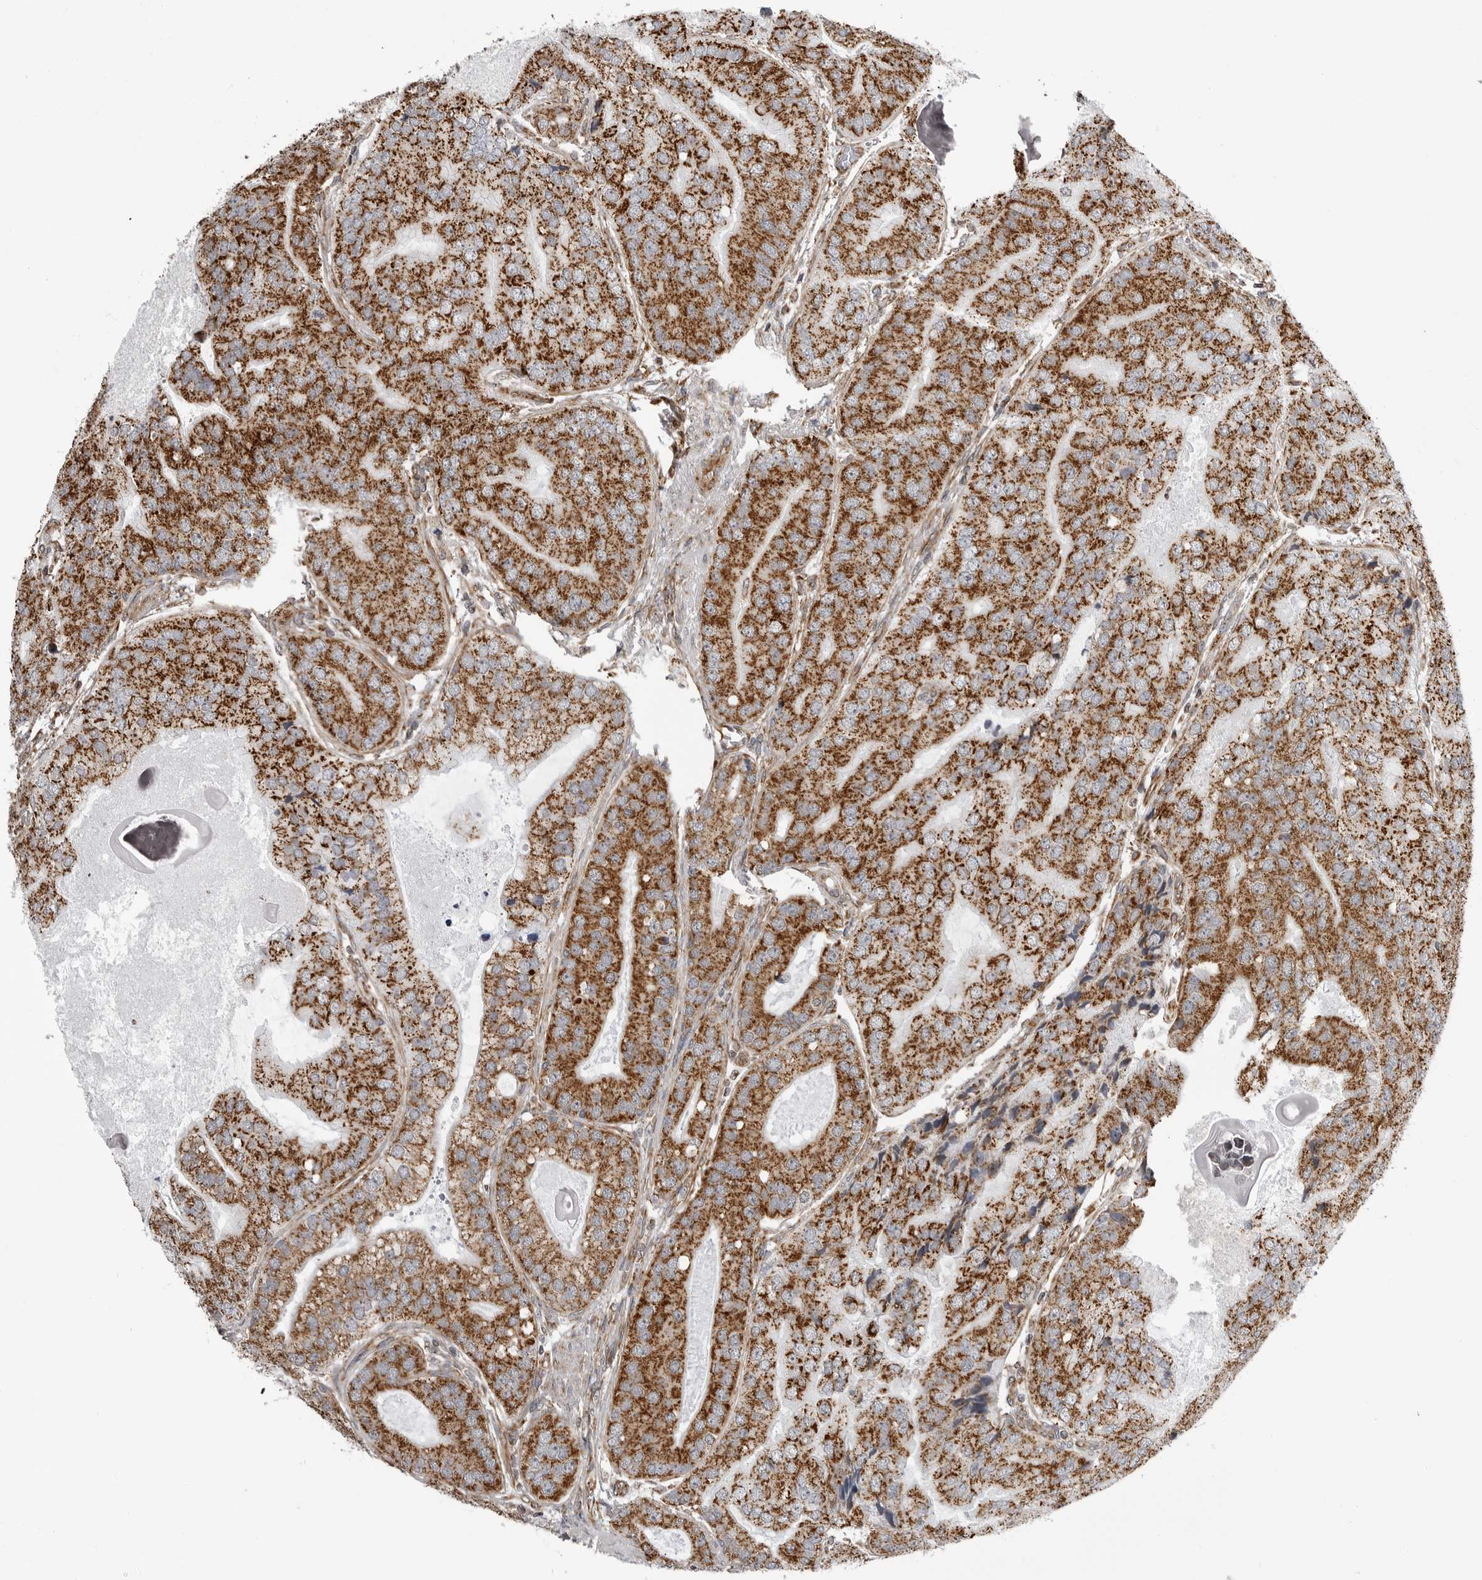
{"staining": {"intensity": "strong", "quantity": ">75%", "location": "cytoplasmic/membranous"}, "tissue": "prostate cancer", "cell_type": "Tumor cells", "image_type": "cancer", "snomed": [{"axis": "morphology", "description": "Adenocarcinoma, High grade"}, {"axis": "topography", "description": "Prostate"}], "caption": "The histopathology image shows staining of prostate adenocarcinoma (high-grade), revealing strong cytoplasmic/membranous protein staining (brown color) within tumor cells.", "gene": "FH", "patient": {"sex": "male", "age": 70}}